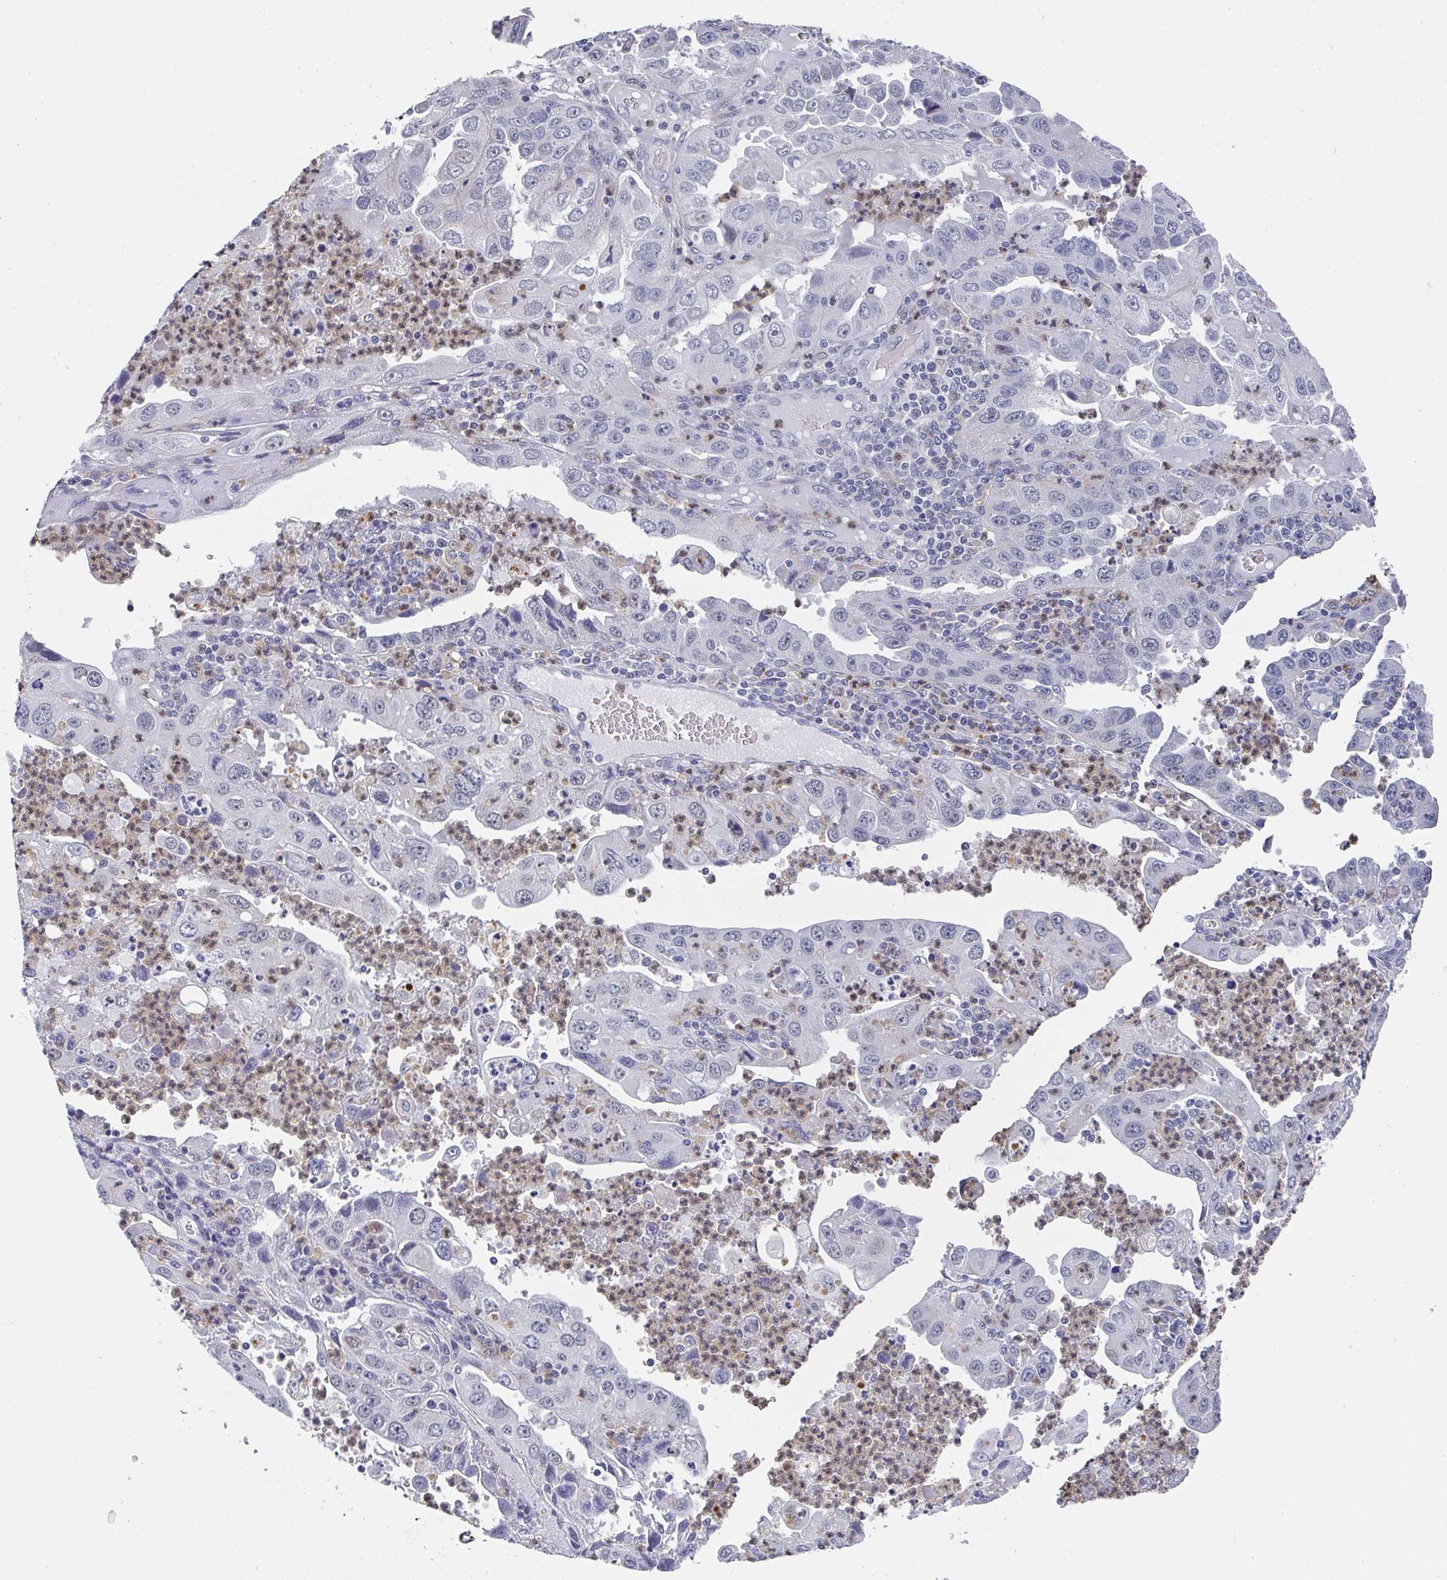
{"staining": {"intensity": "negative", "quantity": "none", "location": "none"}, "tissue": "endometrial cancer", "cell_type": "Tumor cells", "image_type": "cancer", "snomed": [{"axis": "morphology", "description": "Adenocarcinoma, NOS"}, {"axis": "topography", "description": "Uterus"}], "caption": "The immunohistochemistry photomicrograph has no significant staining in tumor cells of adenocarcinoma (endometrial) tissue.", "gene": "NCF1", "patient": {"sex": "female", "age": 62}}